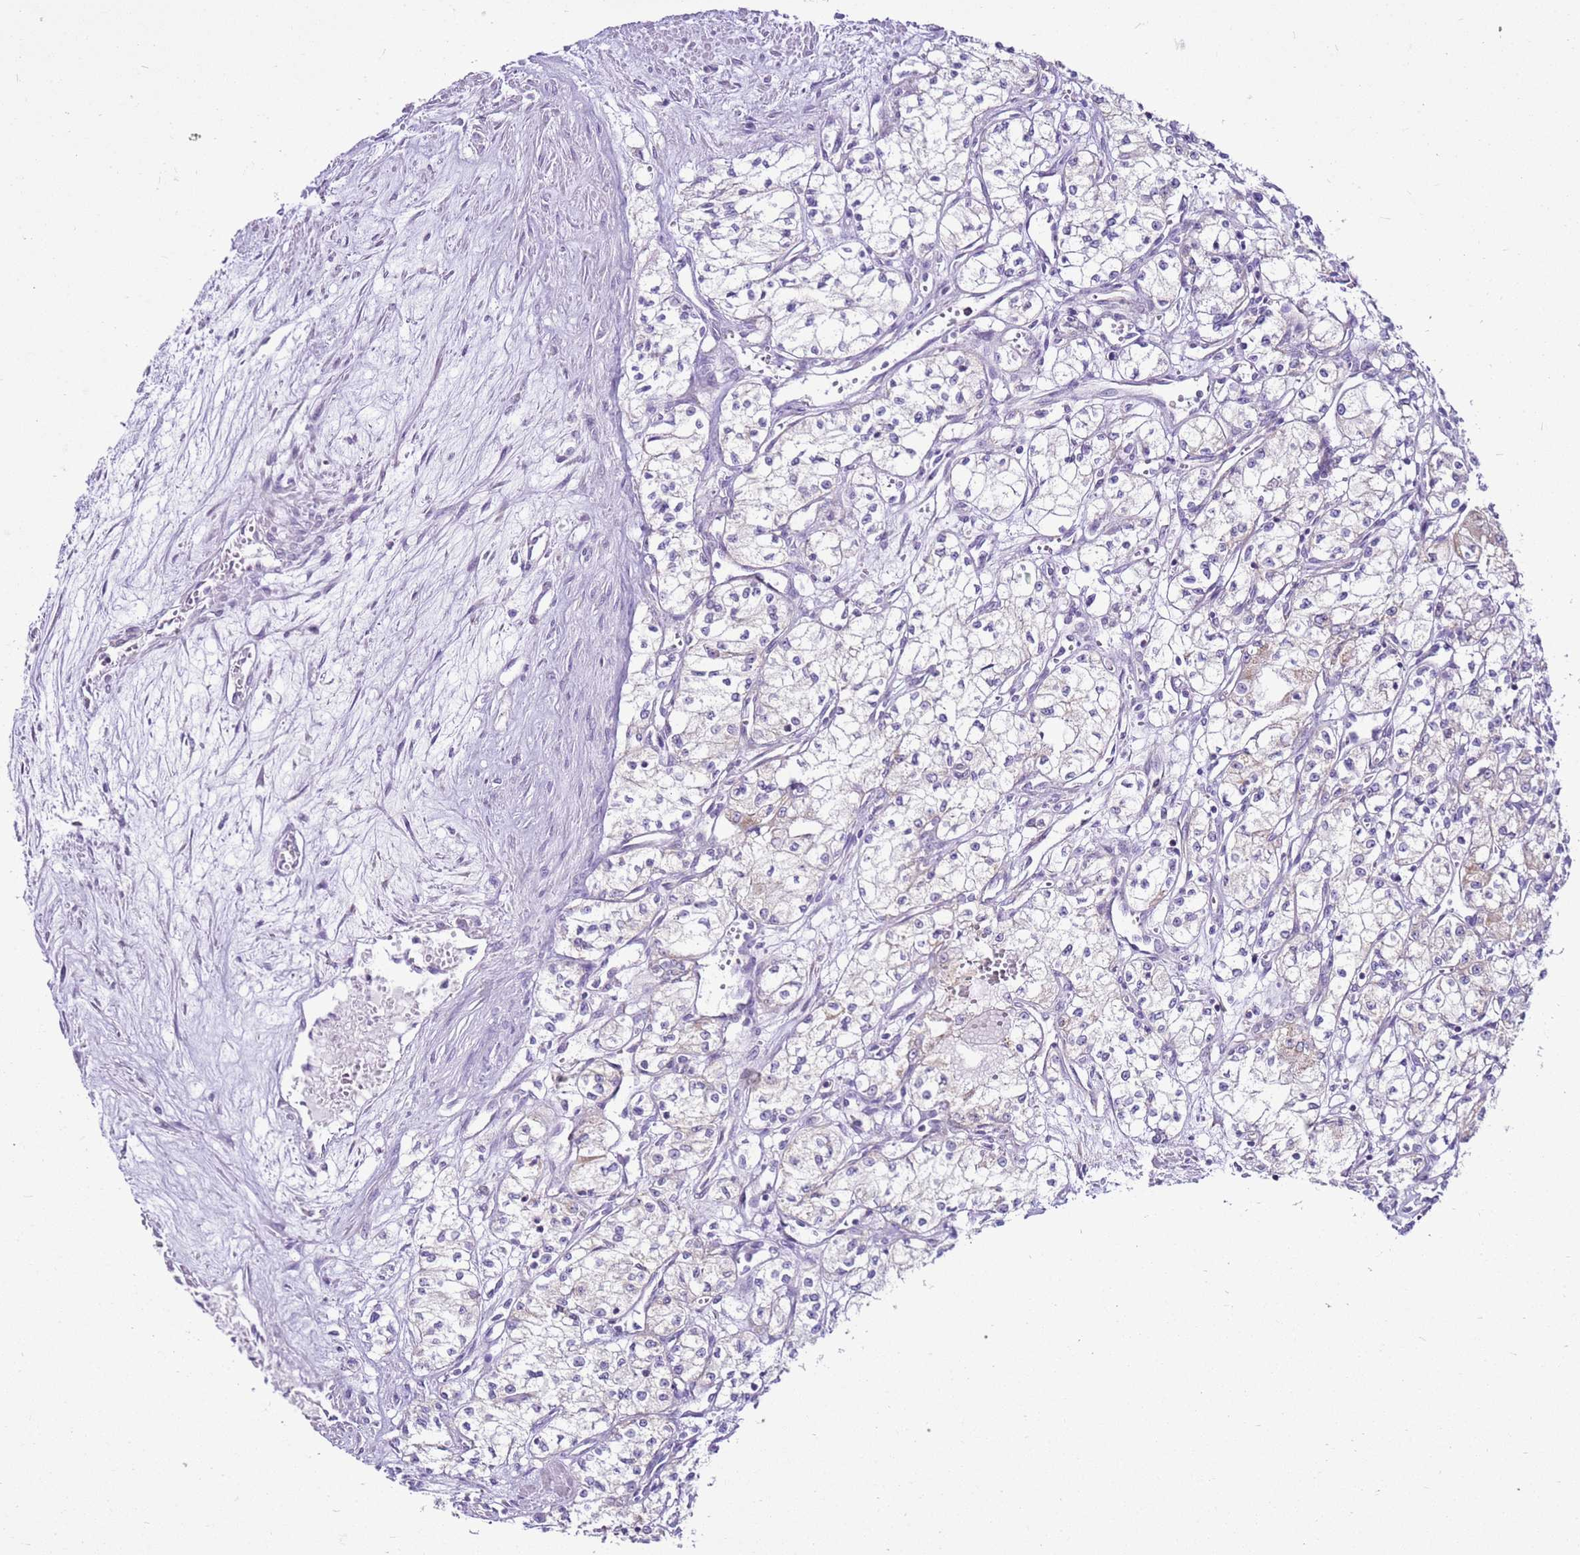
{"staining": {"intensity": "negative", "quantity": "none", "location": "none"}, "tissue": "renal cancer", "cell_type": "Tumor cells", "image_type": "cancer", "snomed": [{"axis": "morphology", "description": "Adenocarcinoma, NOS"}, {"axis": "topography", "description": "Kidney"}], "caption": "This is an immunohistochemistry histopathology image of human renal cancer. There is no positivity in tumor cells.", "gene": "MRPL36", "patient": {"sex": "male", "age": 59}}